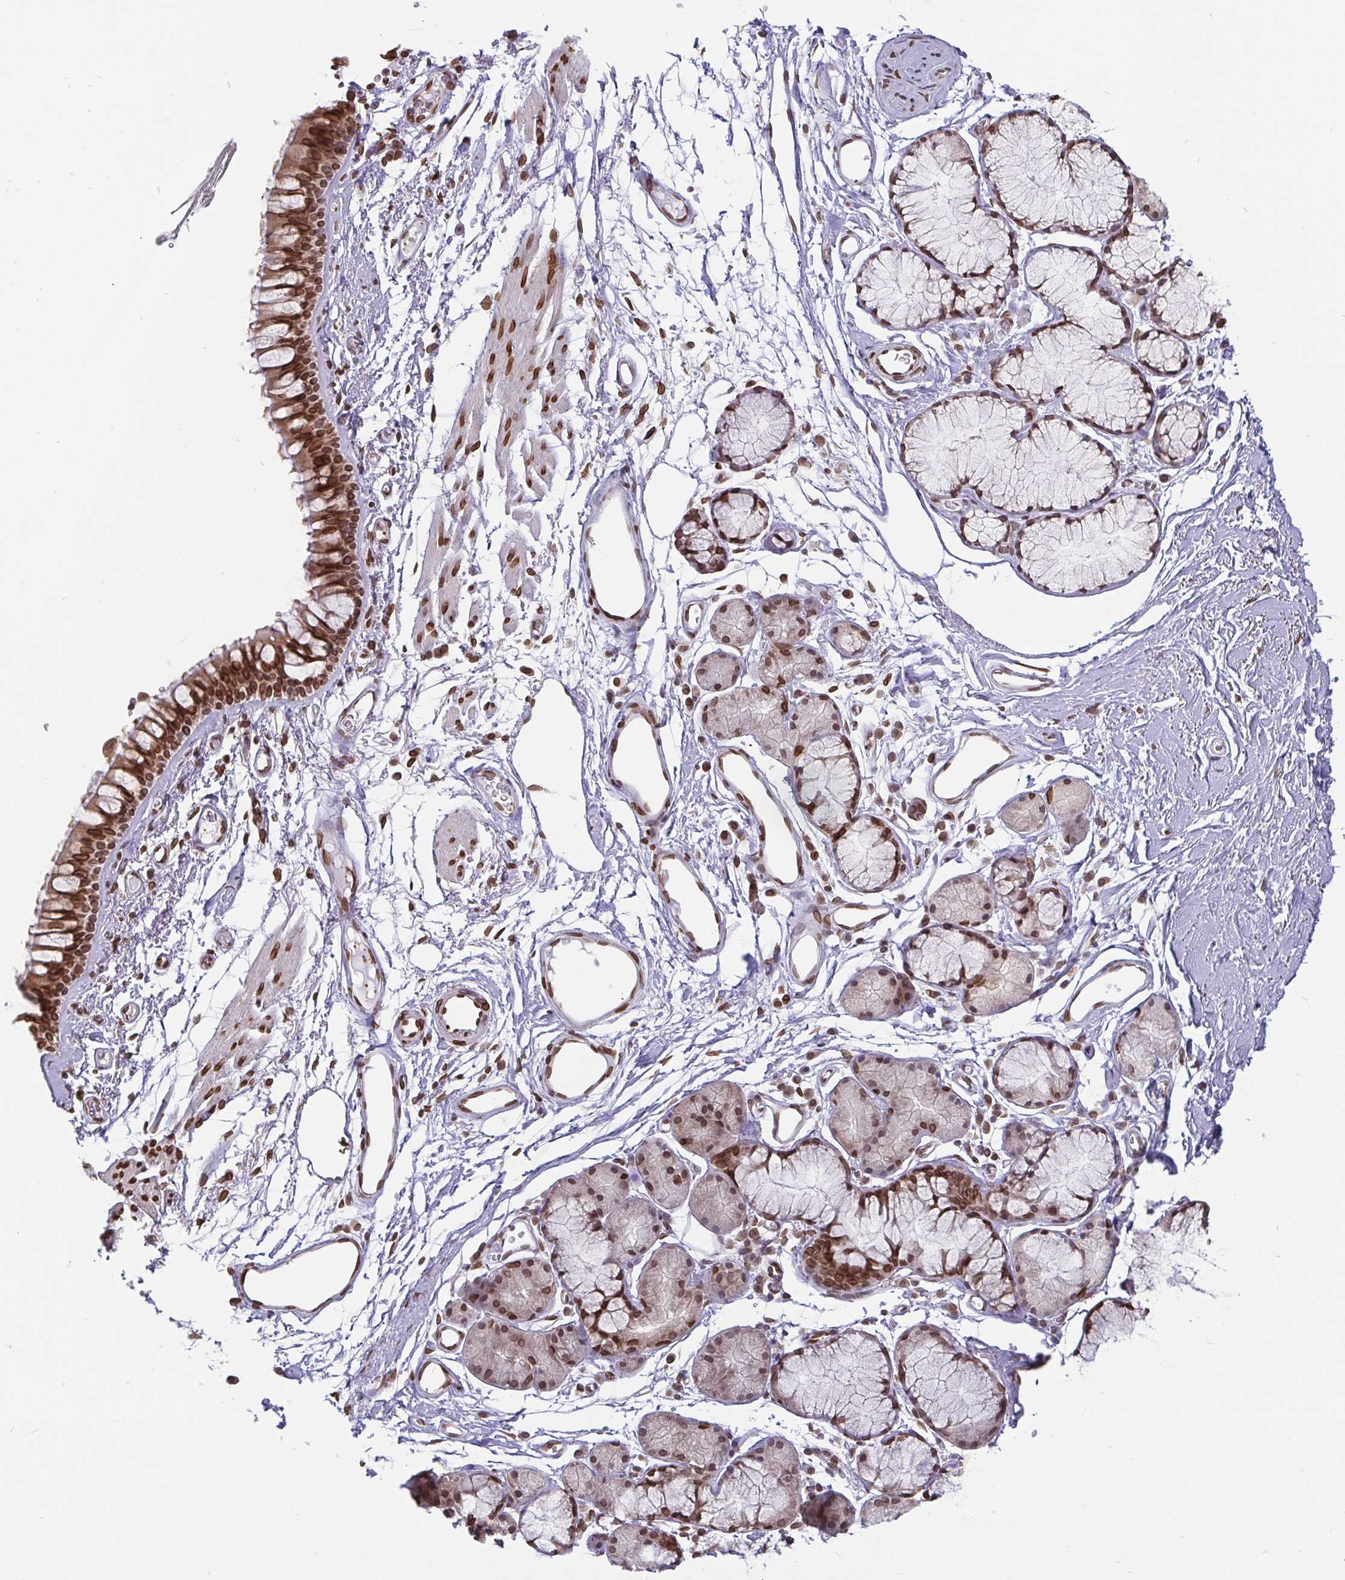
{"staining": {"intensity": "moderate", "quantity": ">75%", "location": "cytoplasmic/membranous,nuclear"}, "tissue": "bronchus", "cell_type": "Respiratory epithelial cells", "image_type": "normal", "snomed": [{"axis": "morphology", "description": "Normal tissue, NOS"}, {"axis": "topography", "description": "Cartilage tissue"}, {"axis": "topography", "description": "Bronchus"}], "caption": "Immunohistochemical staining of benign human bronchus reveals medium levels of moderate cytoplasmic/membranous,nuclear positivity in about >75% of respiratory epithelial cells. (DAB = brown stain, brightfield microscopy at high magnification).", "gene": "EMD", "patient": {"sex": "female", "age": 79}}